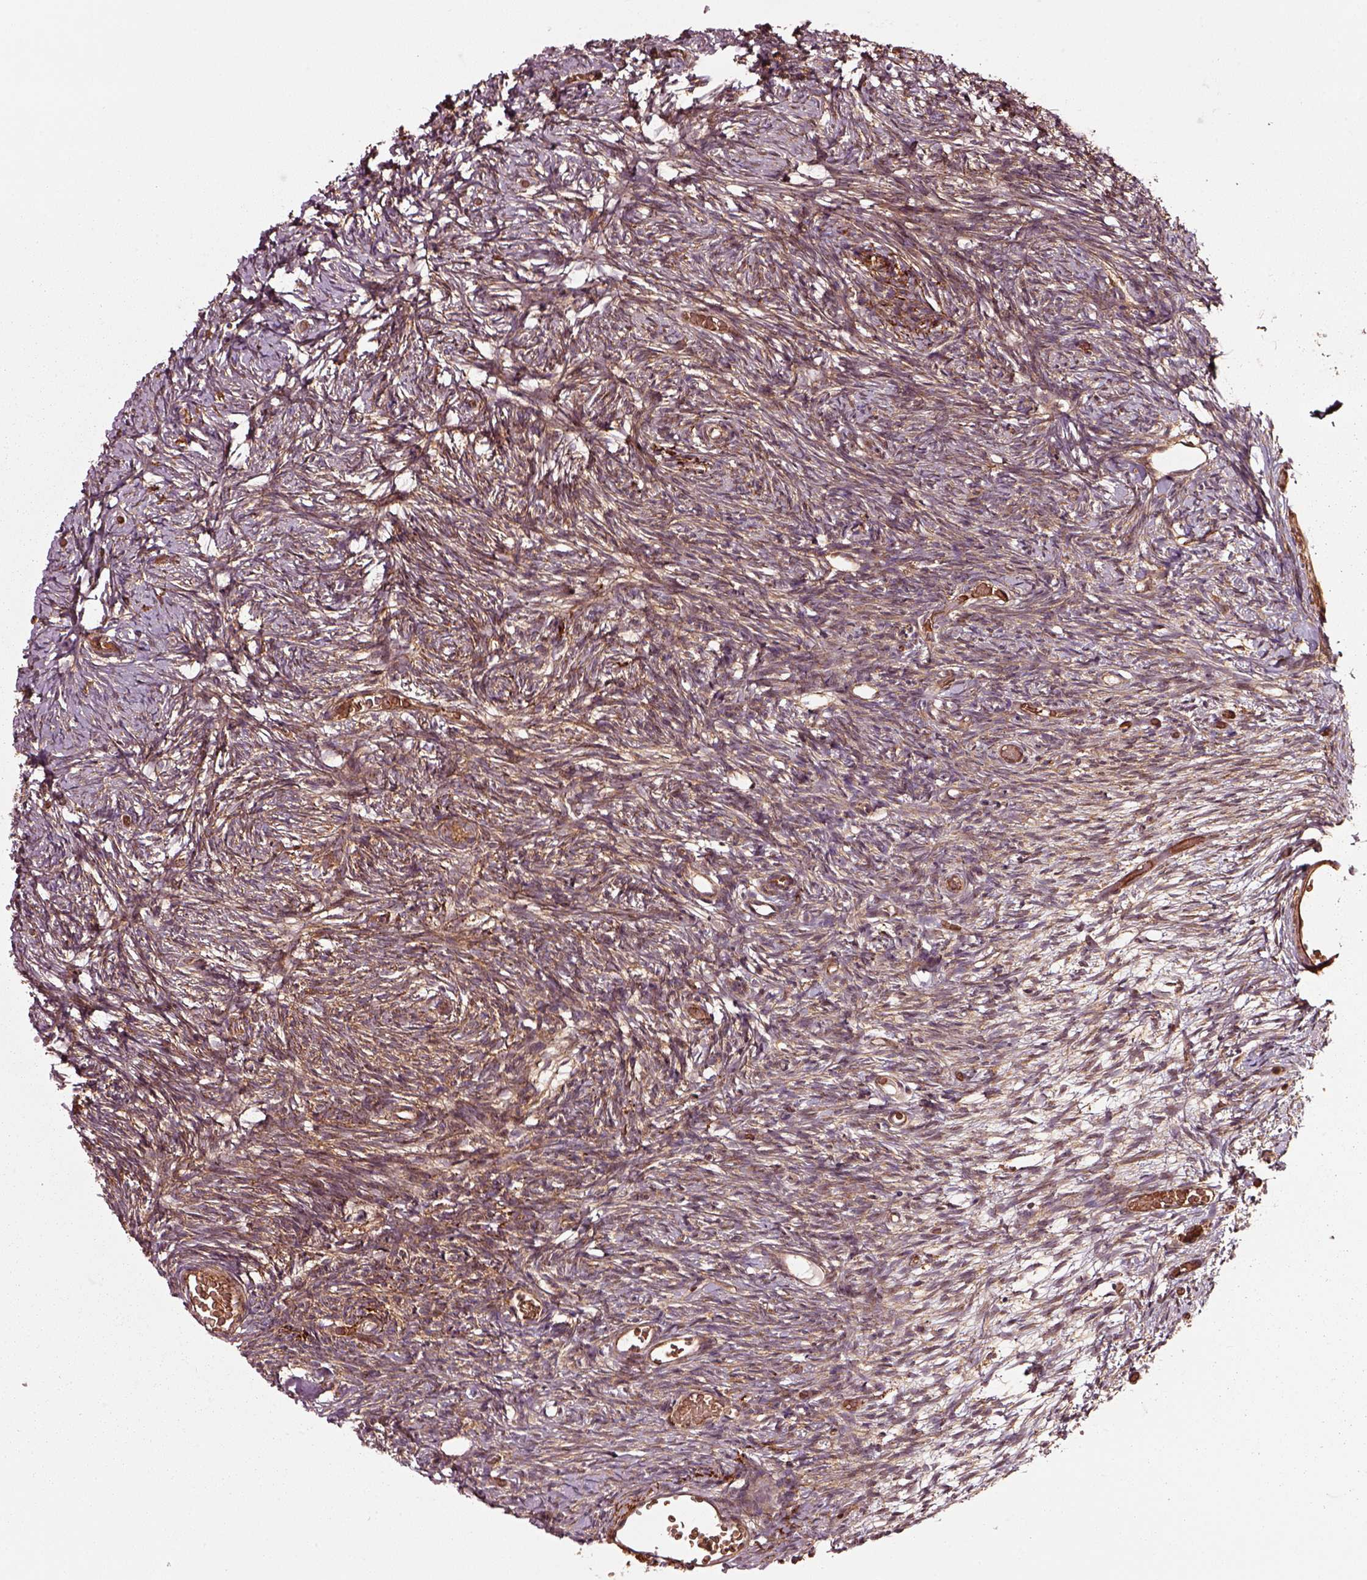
{"staining": {"intensity": "moderate", "quantity": "25%-75%", "location": "cytoplasmic/membranous"}, "tissue": "ovary", "cell_type": "Follicle cells", "image_type": "normal", "snomed": [{"axis": "morphology", "description": "Normal tissue, NOS"}, {"axis": "topography", "description": "Ovary"}], "caption": "Immunohistochemistry of normal human ovary exhibits medium levels of moderate cytoplasmic/membranous staining in approximately 25%-75% of follicle cells.", "gene": "WASHC2A", "patient": {"sex": "female", "age": 39}}